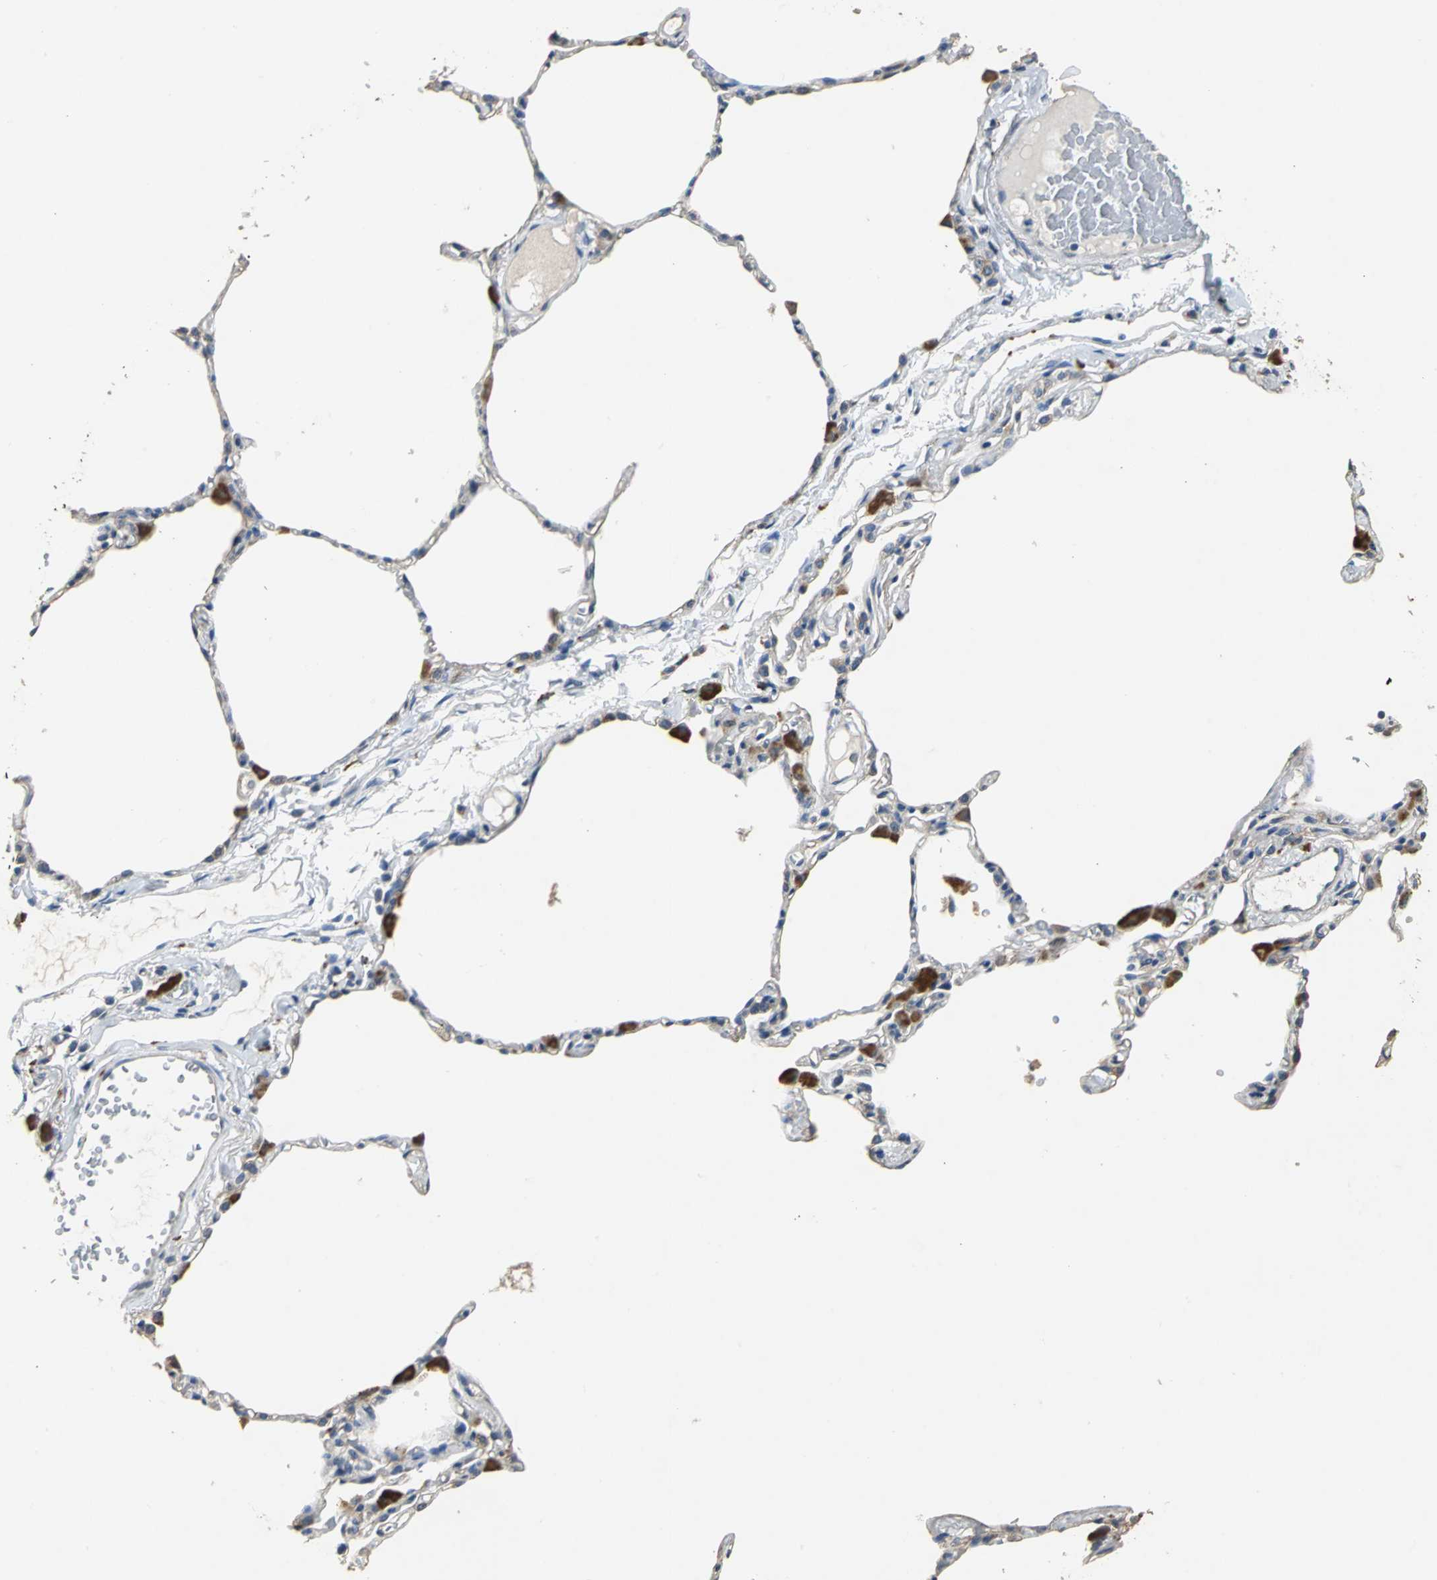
{"staining": {"intensity": "weak", "quantity": ">75%", "location": "cytoplasmic/membranous"}, "tissue": "lung", "cell_type": "Alveolar cells", "image_type": "normal", "snomed": [{"axis": "morphology", "description": "Normal tissue, NOS"}, {"axis": "topography", "description": "Lung"}], "caption": "Immunohistochemistry (IHC) photomicrograph of unremarkable lung stained for a protein (brown), which exhibits low levels of weak cytoplasmic/membranous positivity in about >75% of alveolar cells.", "gene": "OCLN", "patient": {"sex": "female", "age": 49}}